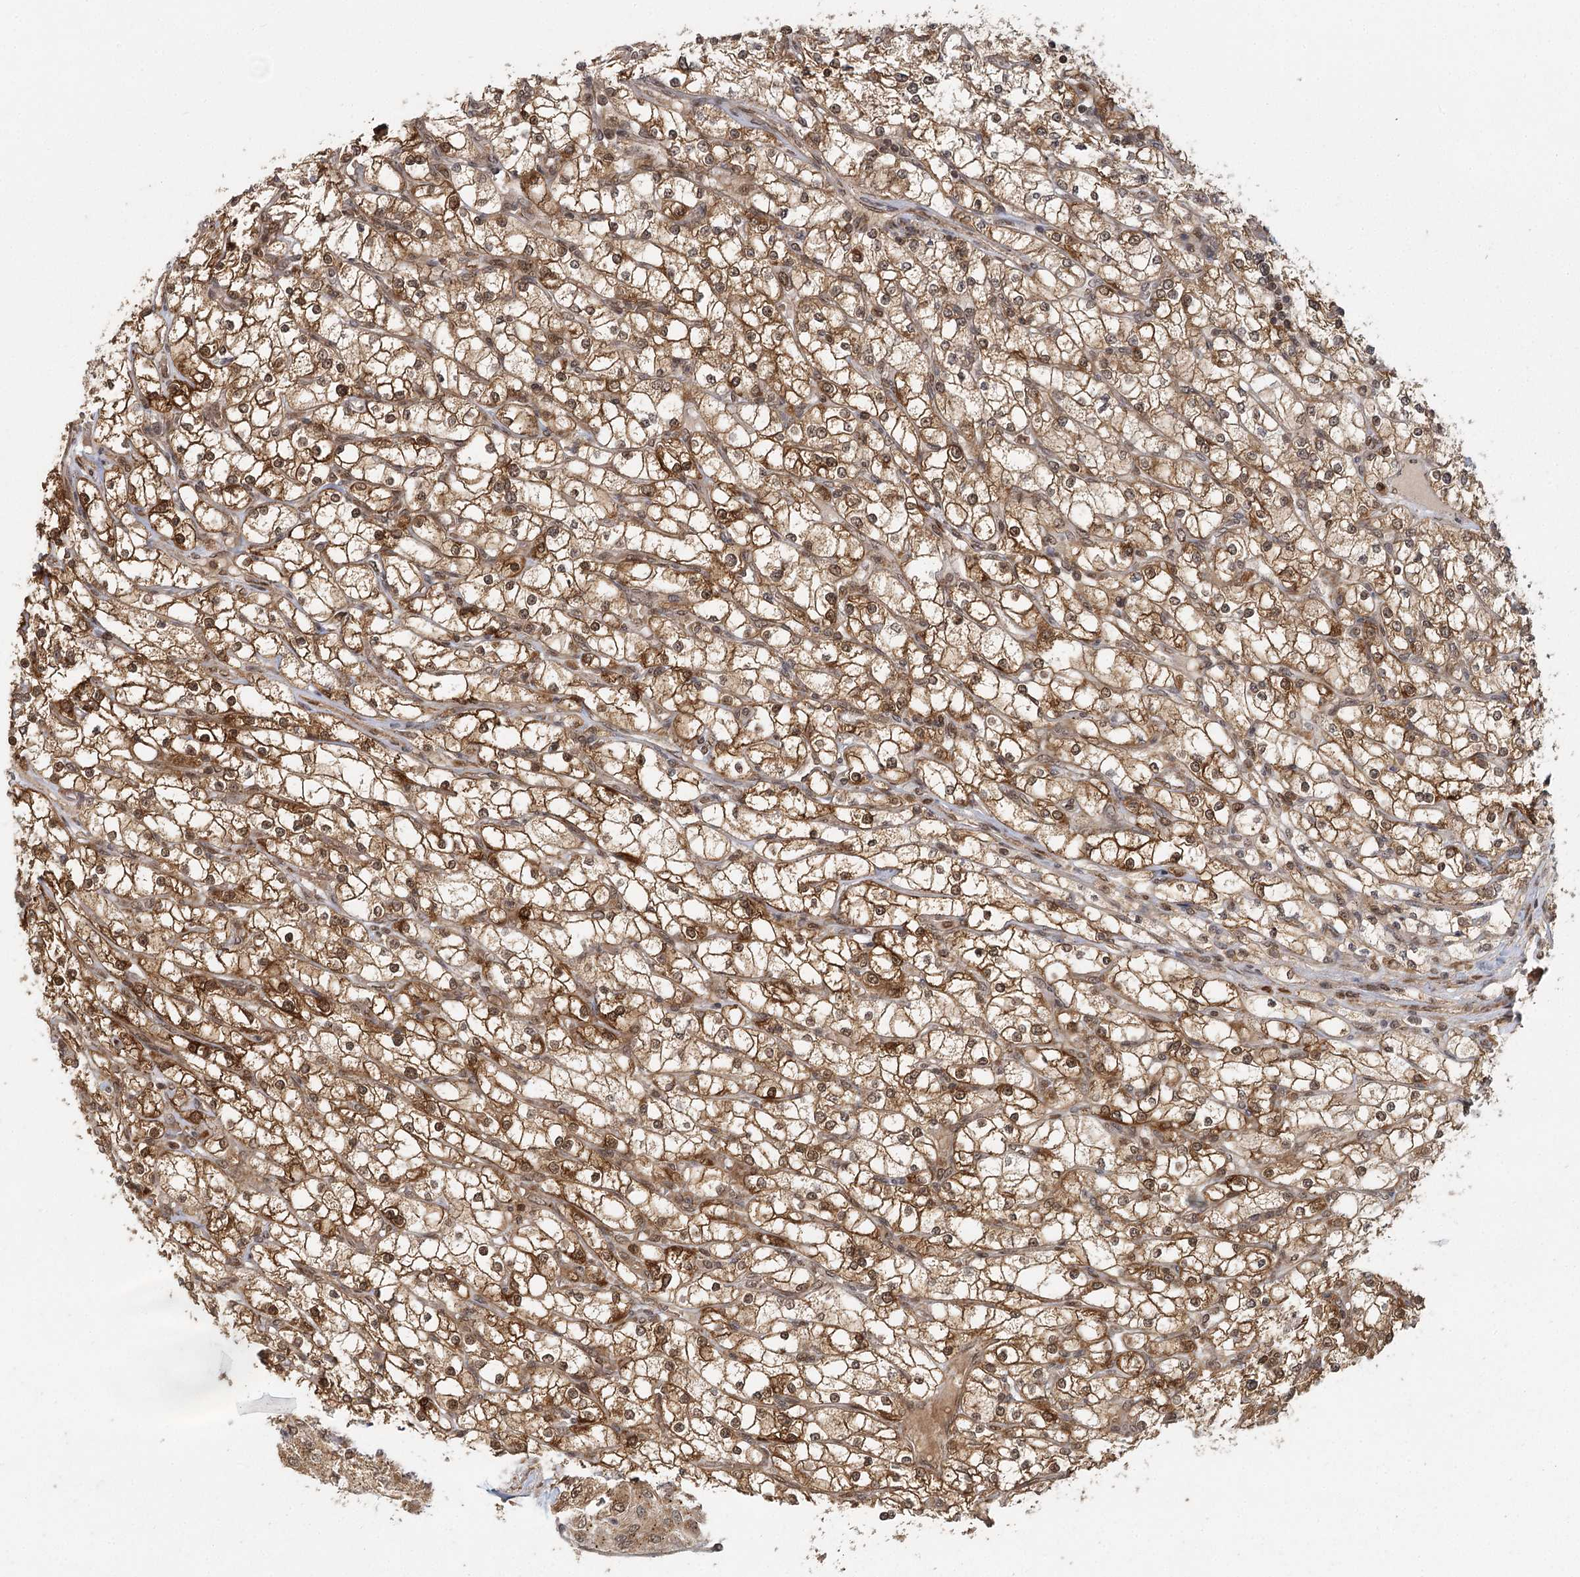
{"staining": {"intensity": "moderate", "quantity": ">75%", "location": "cytoplasmic/membranous"}, "tissue": "renal cancer", "cell_type": "Tumor cells", "image_type": "cancer", "snomed": [{"axis": "morphology", "description": "Adenocarcinoma, NOS"}, {"axis": "topography", "description": "Kidney"}], "caption": "About >75% of tumor cells in human renal cancer (adenocarcinoma) display moderate cytoplasmic/membranous protein positivity as visualized by brown immunohistochemical staining.", "gene": "MICU1", "patient": {"sex": "male", "age": 80}}